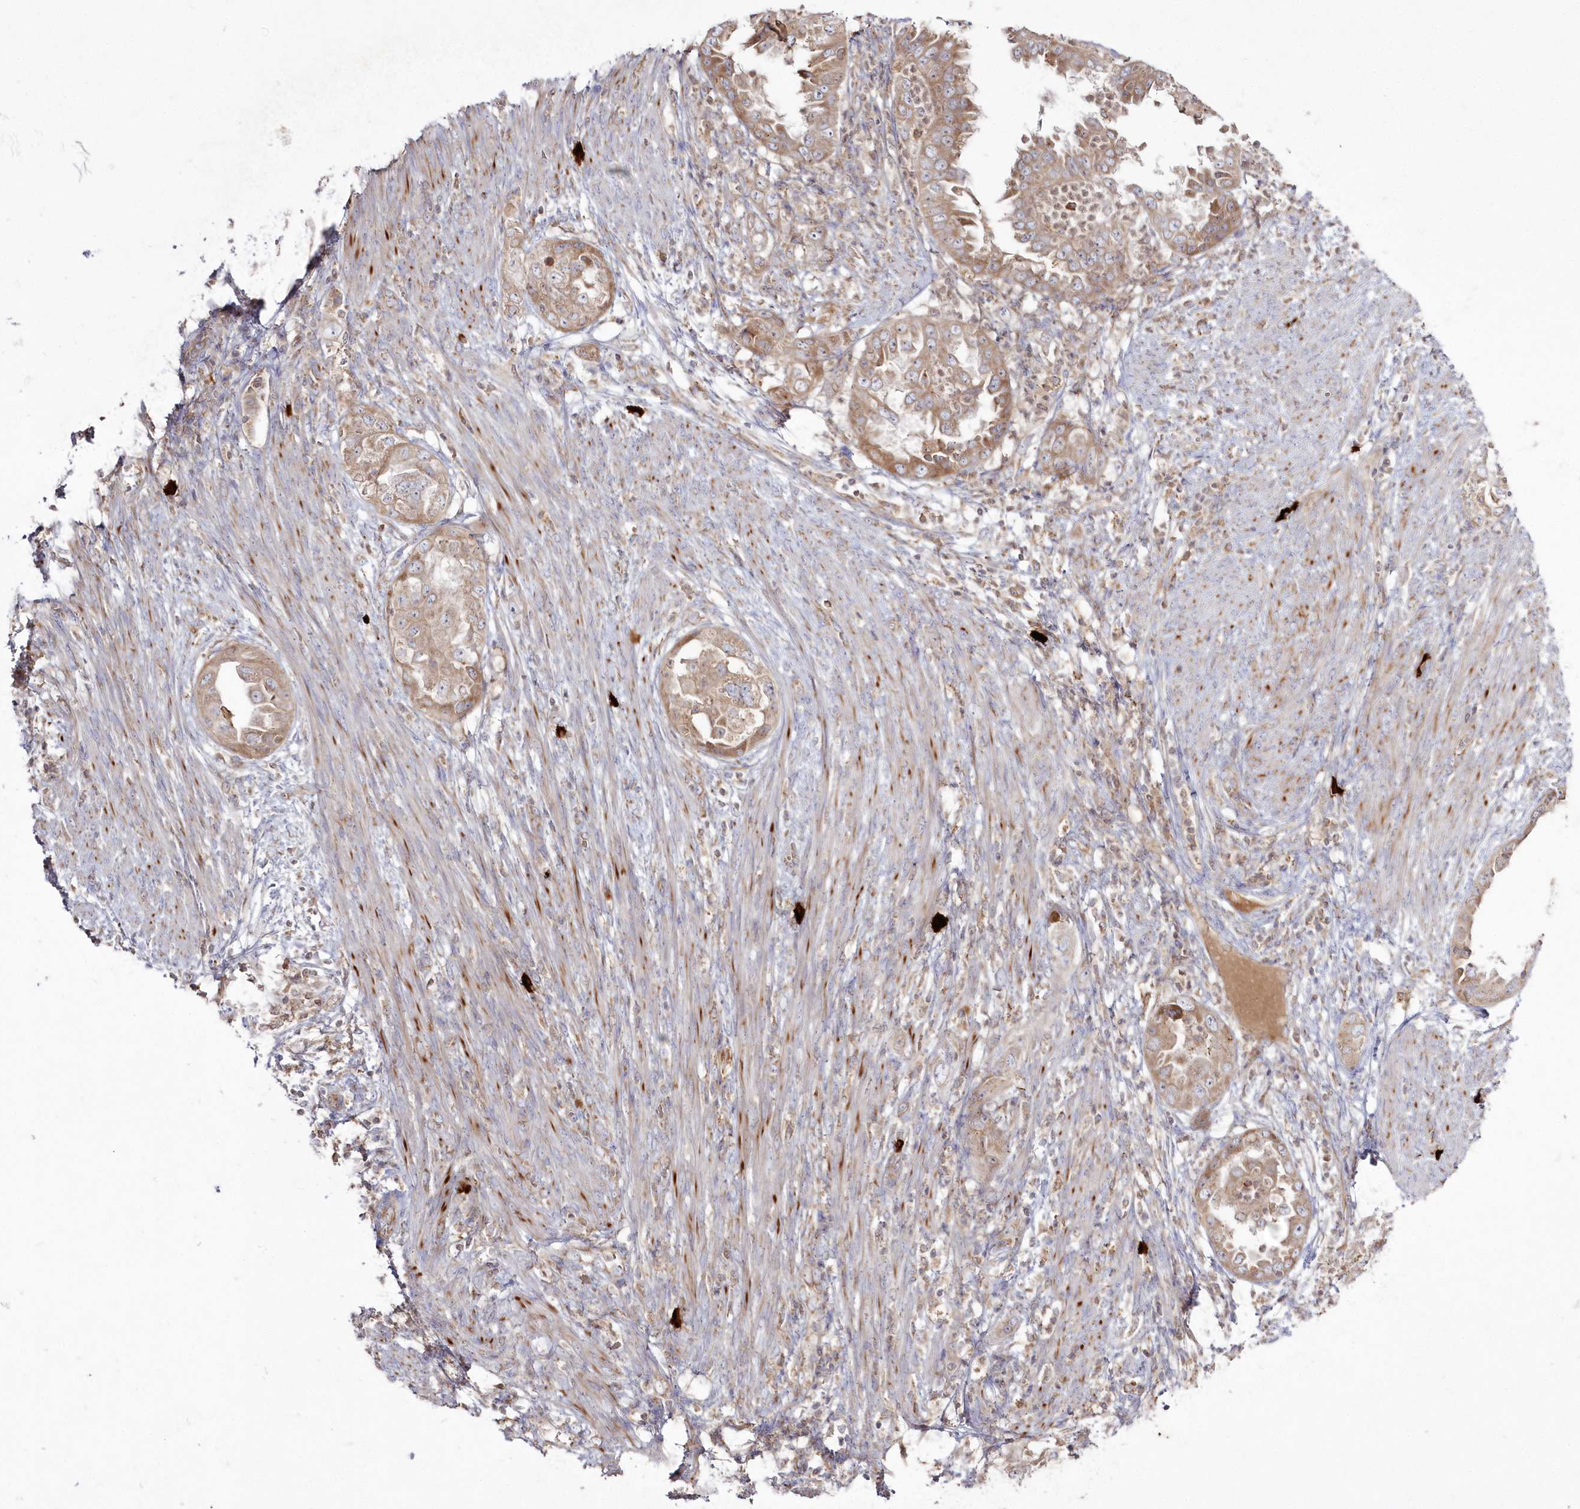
{"staining": {"intensity": "moderate", "quantity": ">75%", "location": "cytoplasmic/membranous"}, "tissue": "endometrial cancer", "cell_type": "Tumor cells", "image_type": "cancer", "snomed": [{"axis": "morphology", "description": "Adenocarcinoma, NOS"}, {"axis": "topography", "description": "Endometrium"}], "caption": "Protein expression analysis of adenocarcinoma (endometrial) reveals moderate cytoplasmic/membranous positivity in about >75% of tumor cells.", "gene": "ARSB", "patient": {"sex": "female", "age": 85}}